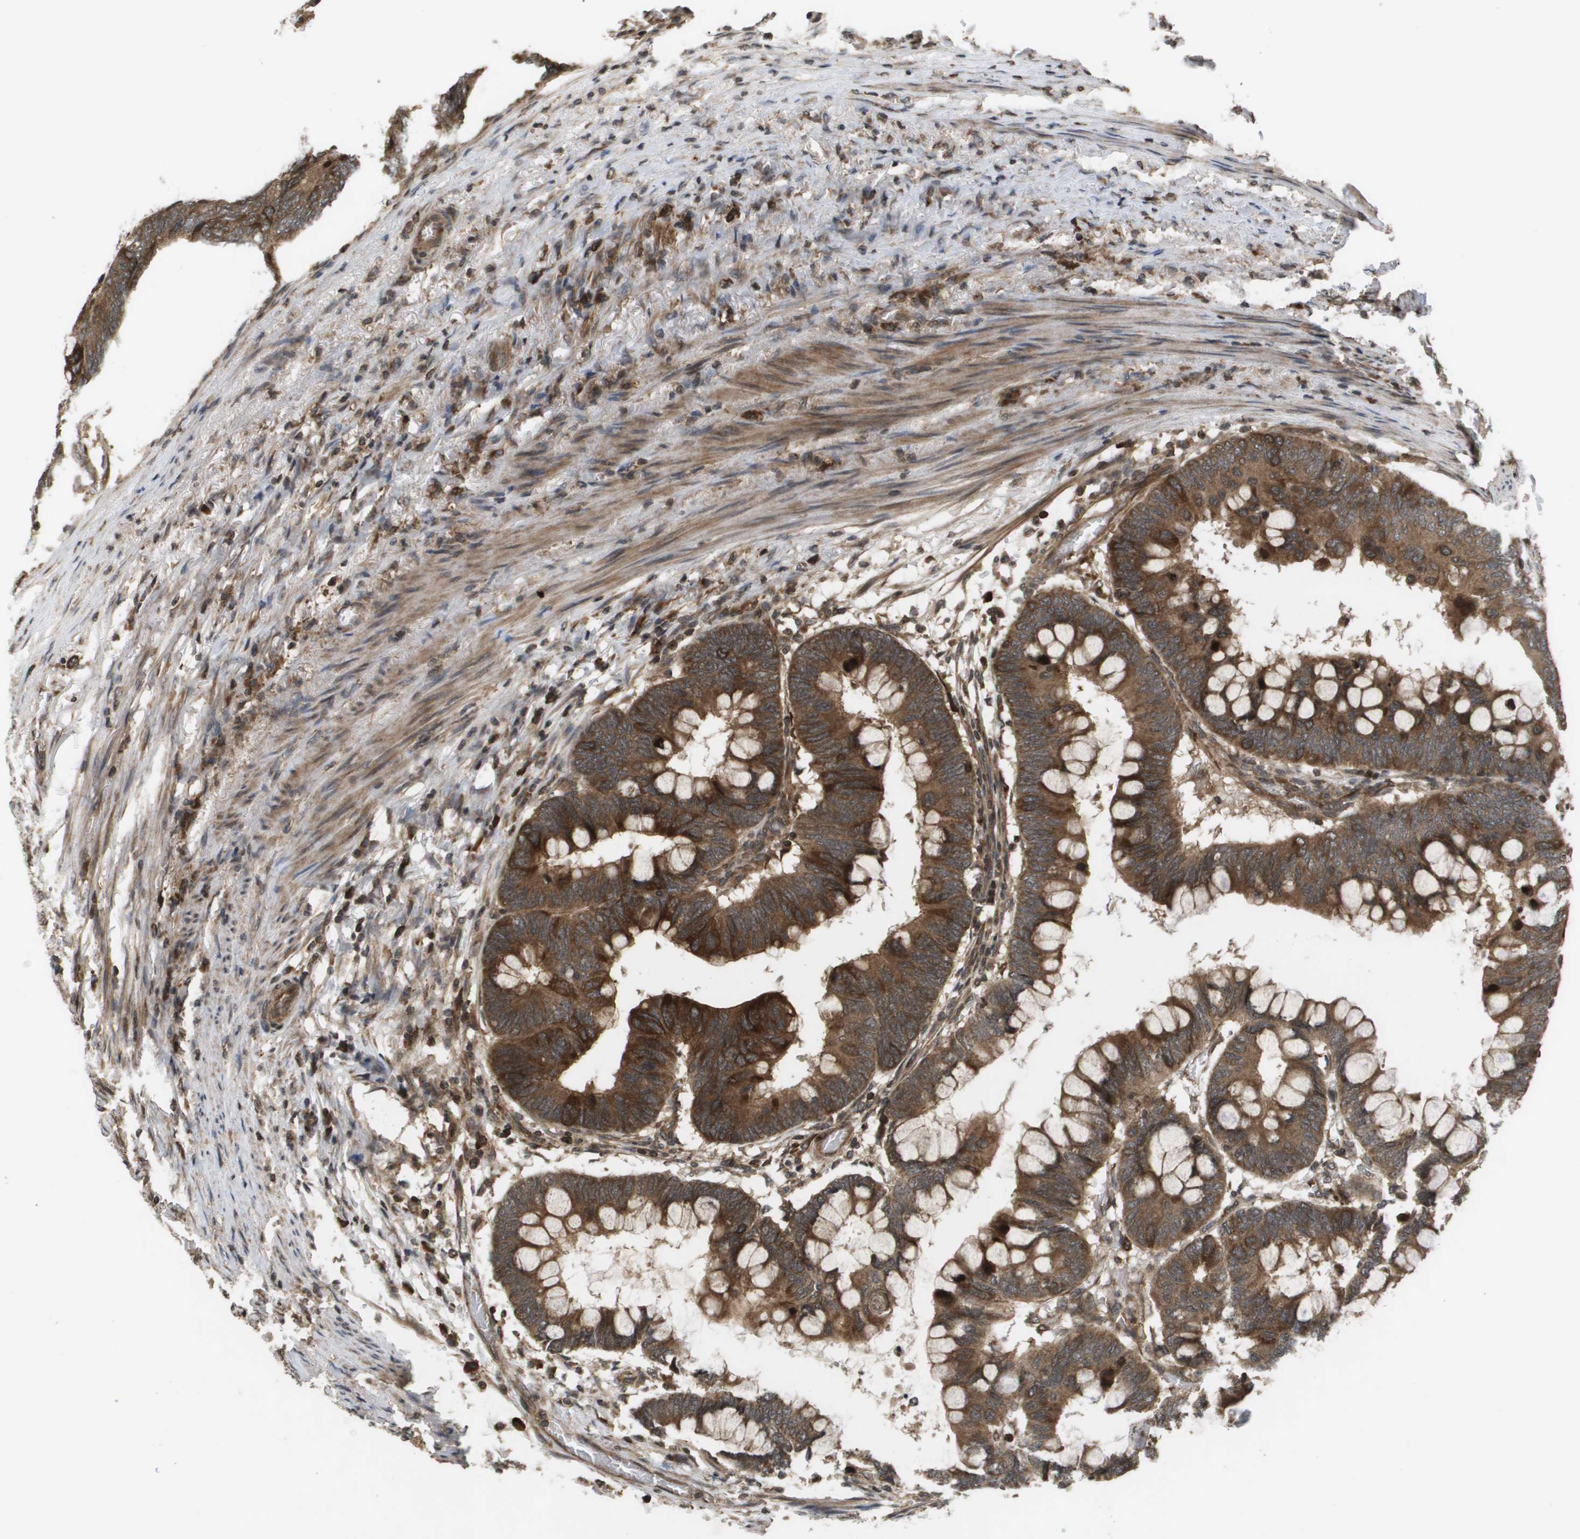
{"staining": {"intensity": "strong", "quantity": ">75%", "location": "cytoplasmic/membranous,nuclear"}, "tissue": "colorectal cancer", "cell_type": "Tumor cells", "image_type": "cancer", "snomed": [{"axis": "morphology", "description": "Normal tissue, NOS"}, {"axis": "morphology", "description": "Adenocarcinoma, NOS"}, {"axis": "topography", "description": "Rectum"}, {"axis": "topography", "description": "Peripheral nerve tissue"}], "caption": "A brown stain shows strong cytoplasmic/membranous and nuclear expression of a protein in colorectal cancer tumor cells.", "gene": "KIF11", "patient": {"sex": "male", "age": 92}}